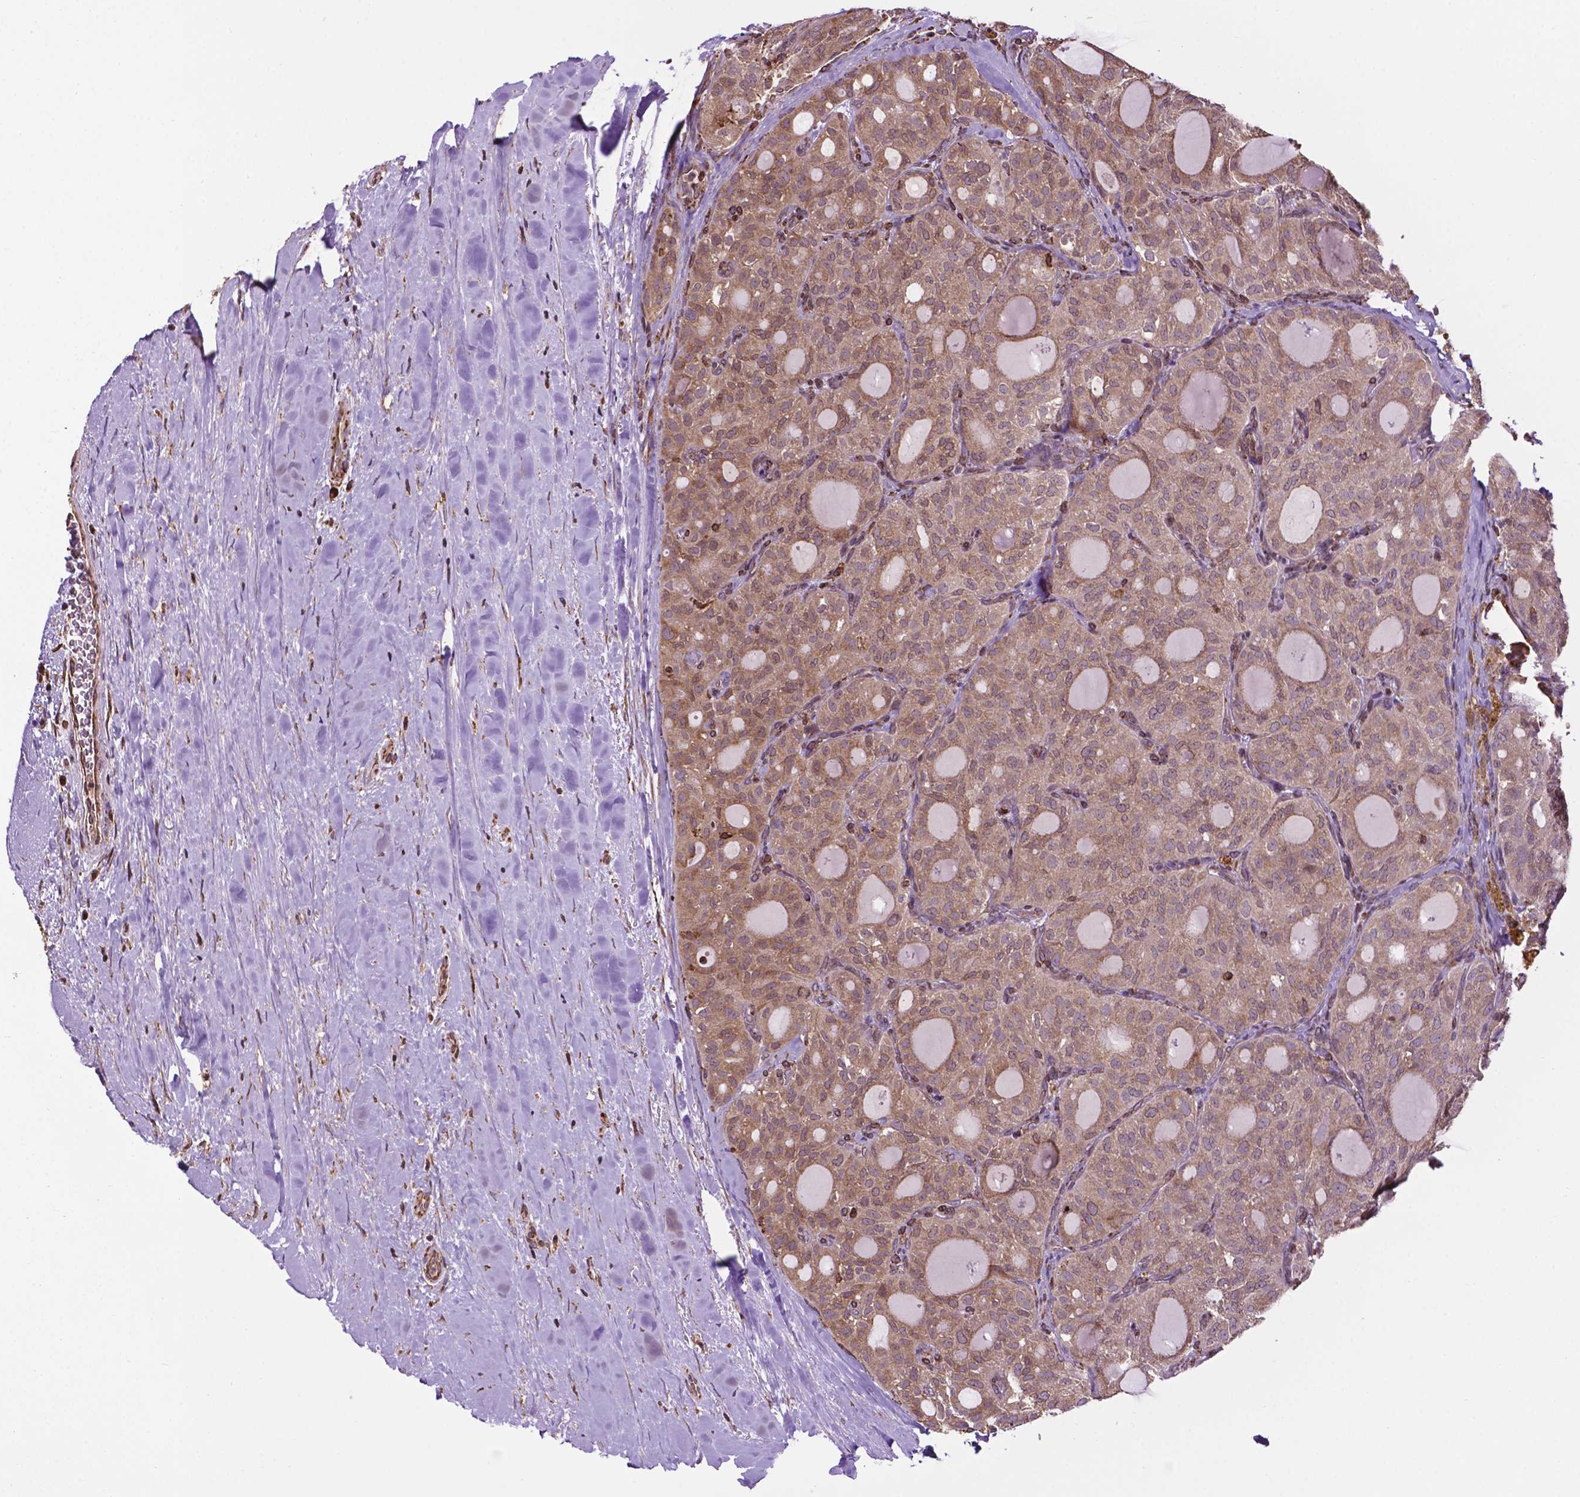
{"staining": {"intensity": "weak", "quantity": ">75%", "location": "cytoplasmic/membranous"}, "tissue": "thyroid cancer", "cell_type": "Tumor cells", "image_type": "cancer", "snomed": [{"axis": "morphology", "description": "Follicular adenoma carcinoma, NOS"}, {"axis": "topography", "description": "Thyroid gland"}], "caption": "Weak cytoplasmic/membranous staining is seen in approximately >75% of tumor cells in thyroid follicular adenoma carcinoma. The protein is stained brown, and the nuclei are stained in blue (DAB IHC with brightfield microscopy, high magnification).", "gene": "GANAB", "patient": {"sex": "male", "age": 75}}